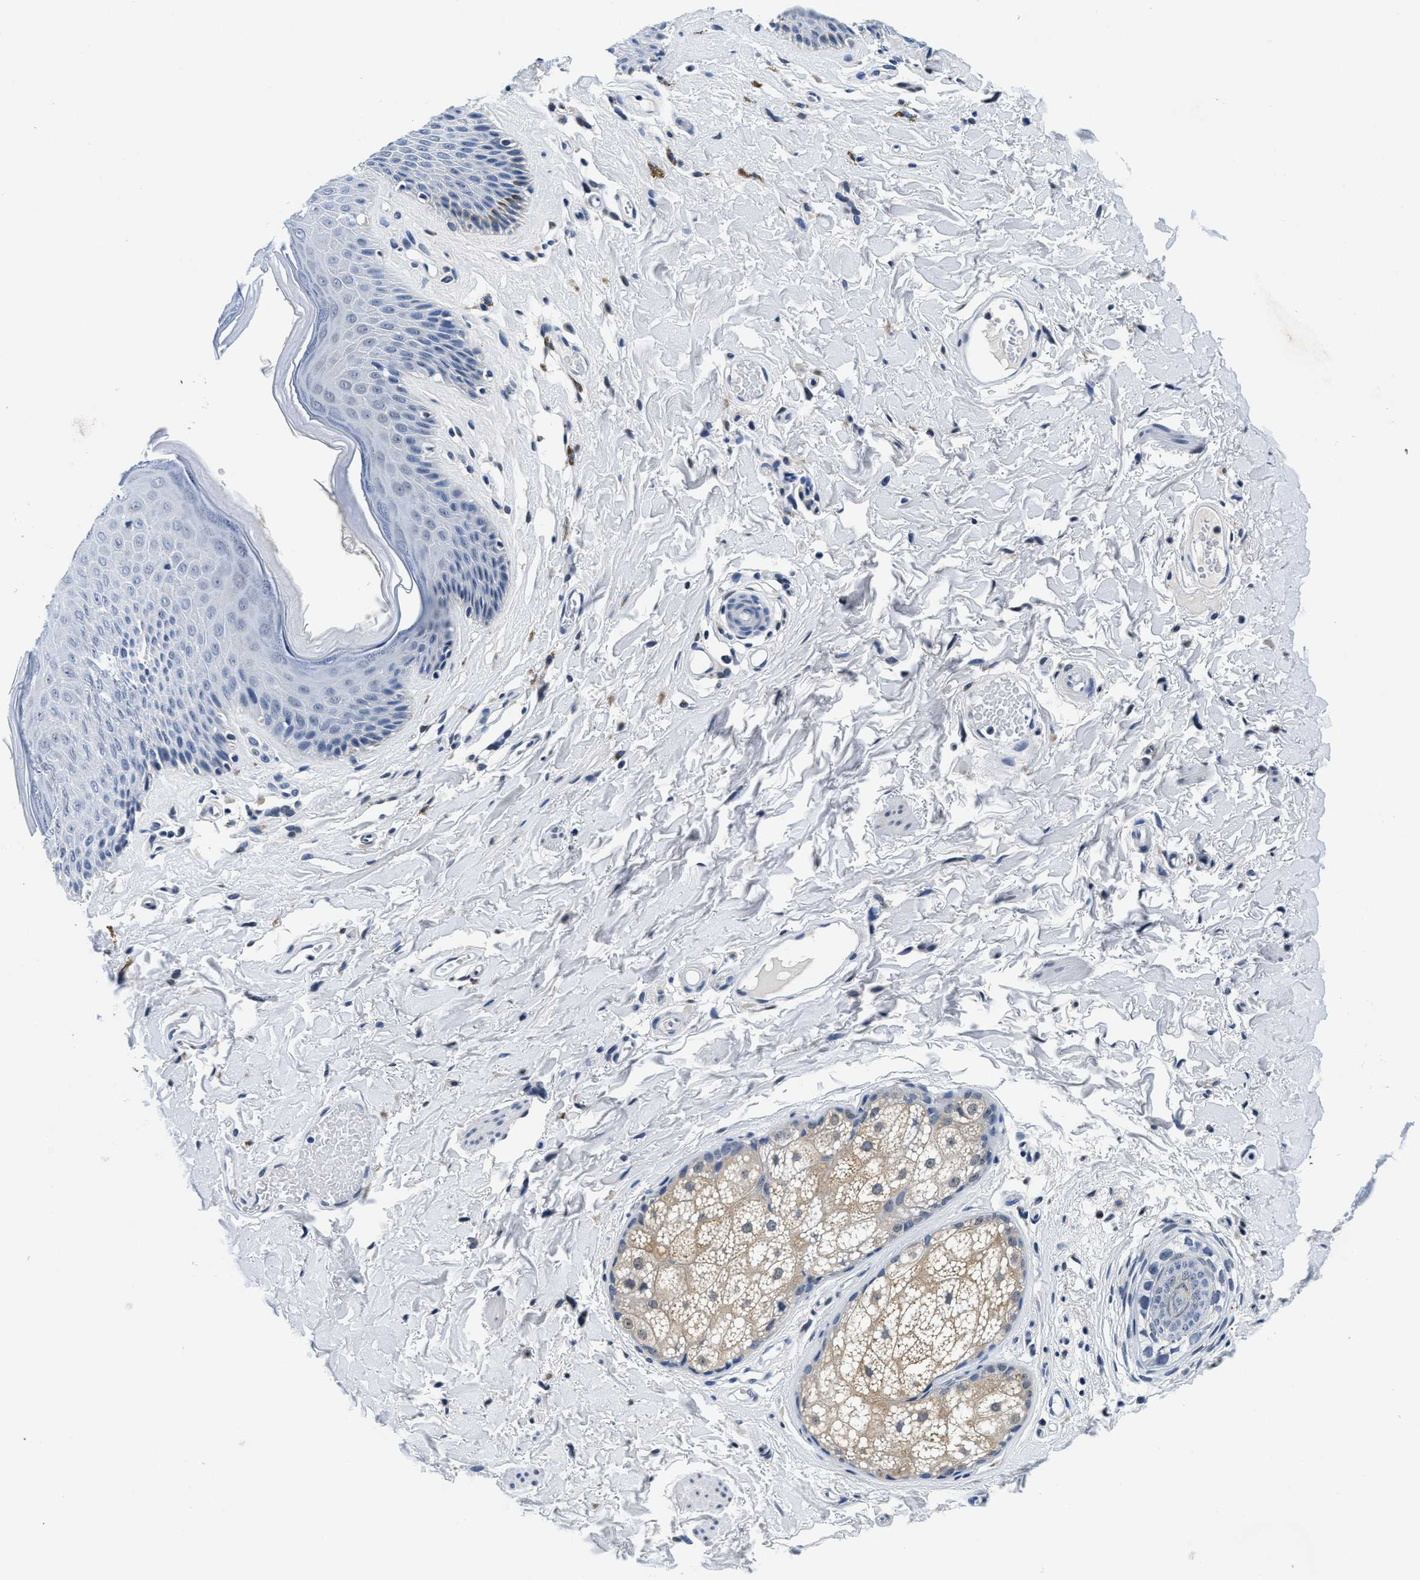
{"staining": {"intensity": "moderate", "quantity": "<25%", "location": "cytoplasmic/membranous"}, "tissue": "skin", "cell_type": "Epidermal cells", "image_type": "normal", "snomed": [{"axis": "morphology", "description": "Normal tissue, NOS"}, {"axis": "topography", "description": "Vulva"}], "caption": "Moderate cytoplasmic/membranous staining for a protein is present in approximately <25% of epidermal cells of benign skin using IHC.", "gene": "HS3ST2", "patient": {"sex": "female", "age": 73}}